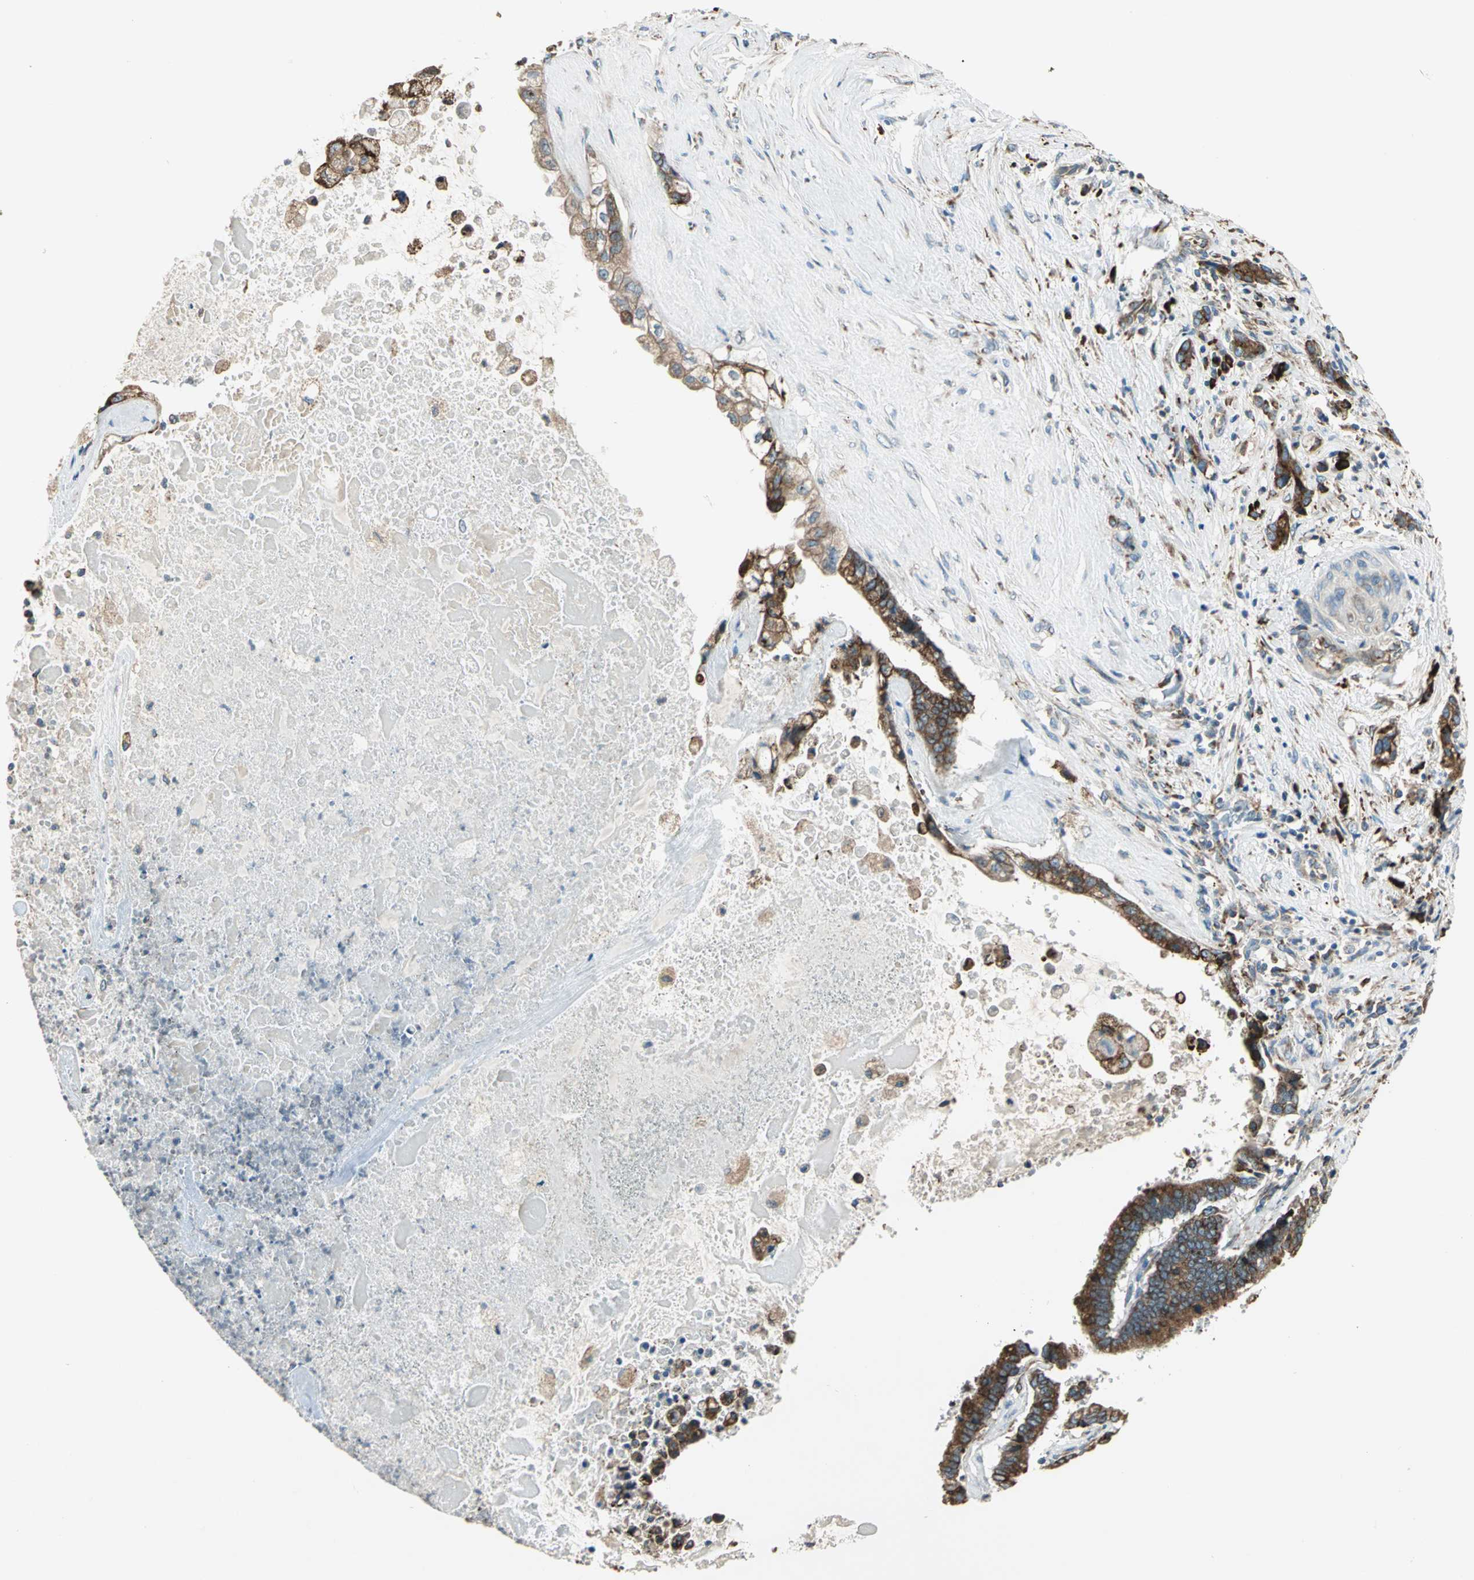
{"staining": {"intensity": "moderate", "quantity": ">75%", "location": "cytoplasmic/membranous"}, "tissue": "liver cancer", "cell_type": "Tumor cells", "image_type": "cancer", "snomed": [{"axis": "morphology", "description": "Cholangiocarcinoma"}, {"axis": "topography", "description": "Liver"}], "caption": "A medium amount of moderate cytoplasmic/membranous positivity is seen in approximately >75% of tumor cells in liver cancer tissue.", "gene": "PDIA4", "patient": {"sex": "male", "age": 57}}